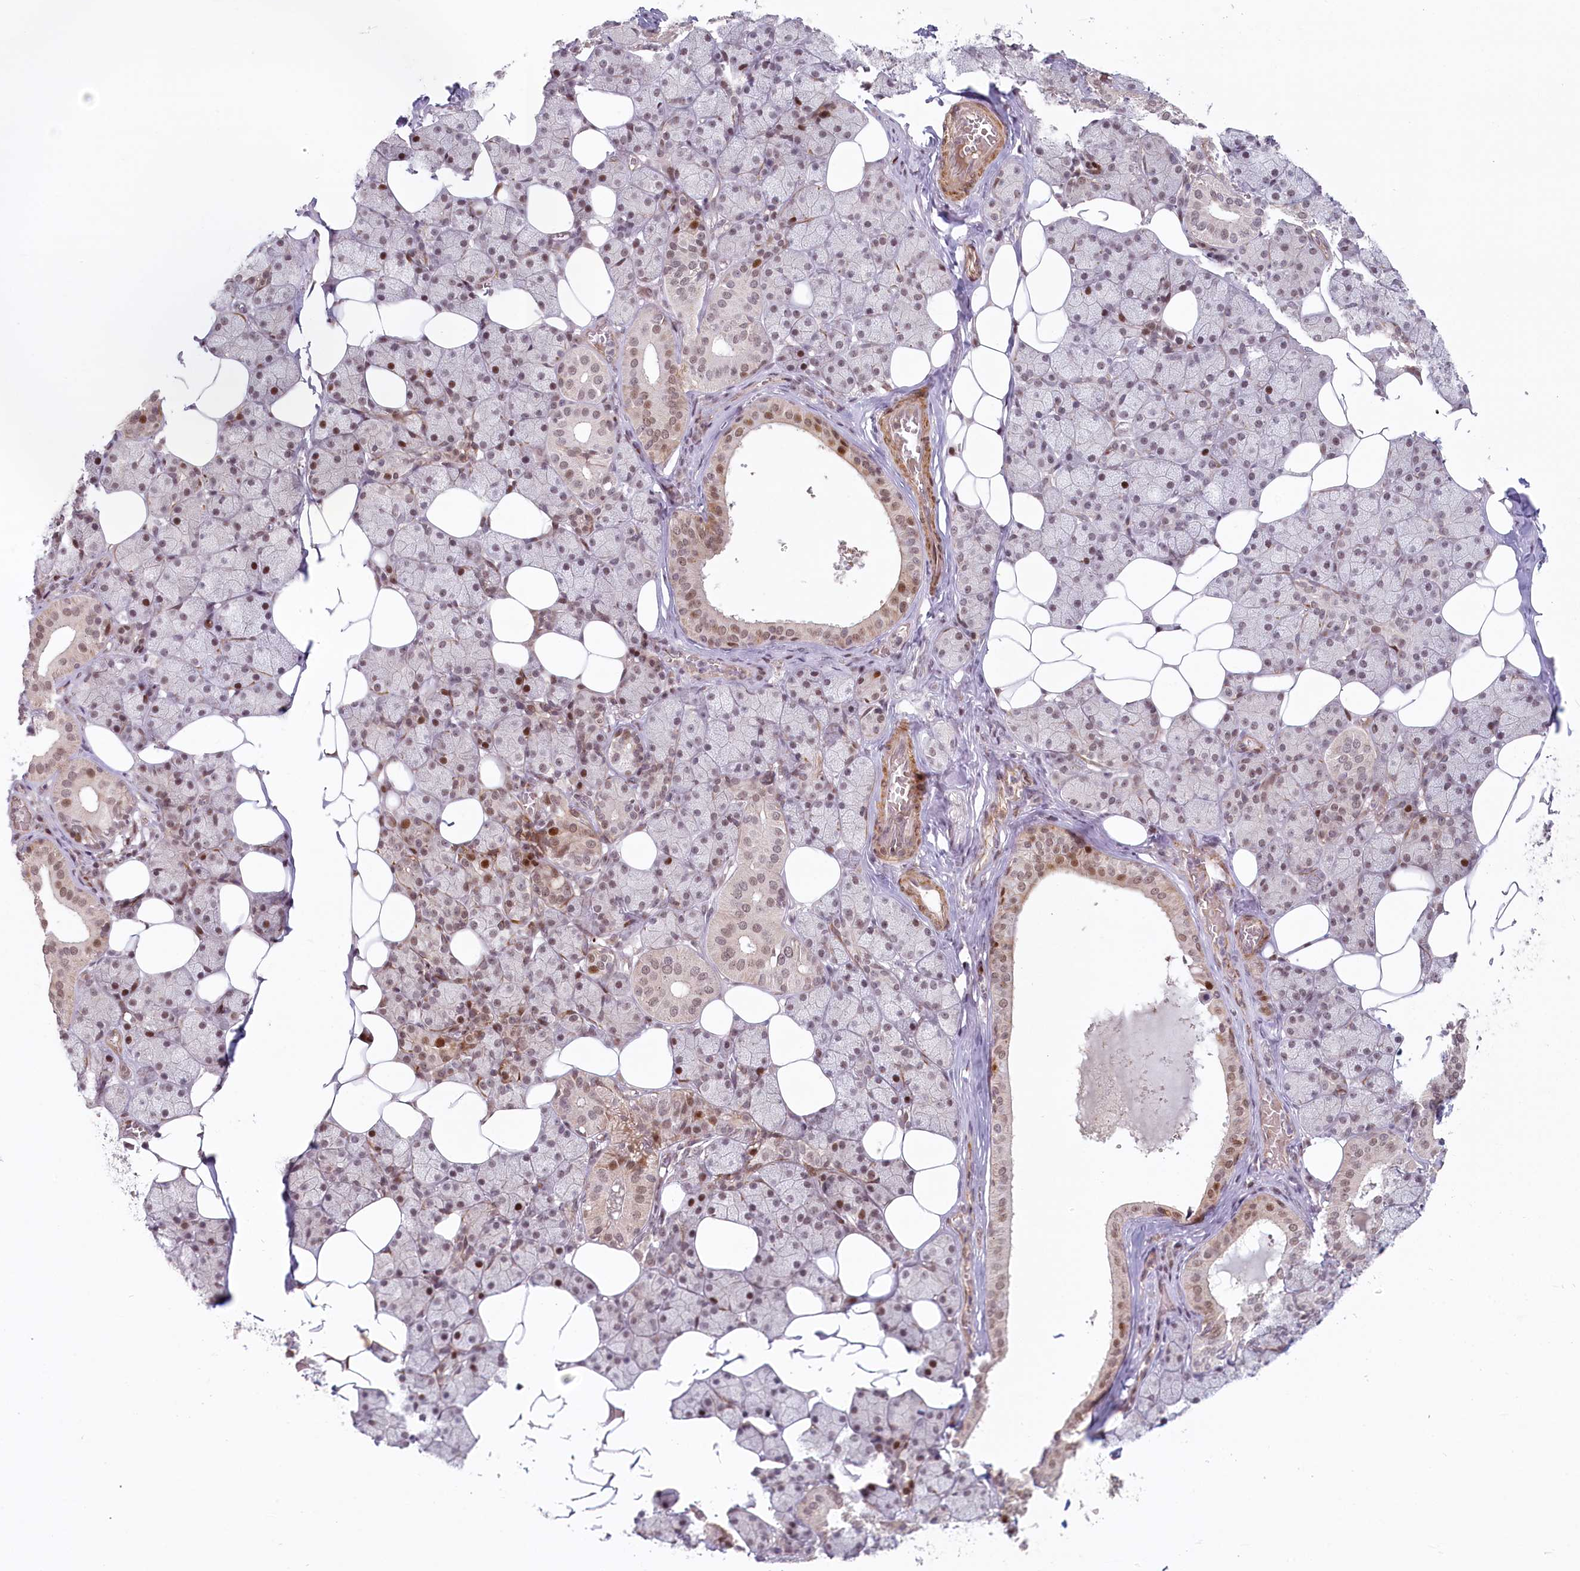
{"staining": {"intensity": "strong", "quantity": "25%-75%", "location": "nuclear"}, "tissue": "salivary gland", "cell_type": "Glandular cells", "image_type": "normal", "snomed": [{"axis": "morphology", "description": "Normal tissue, NOS"}, {"axis": "topography", "description": "Salivary gland"}], "caption": "Benign salivary gland displays strong nuclear staining in approximately 25%-75% of glandular cells, visualized by immunohistochemistry.", "gene": "FAM204A", "patient": {"sex": "female", "age": 33}}